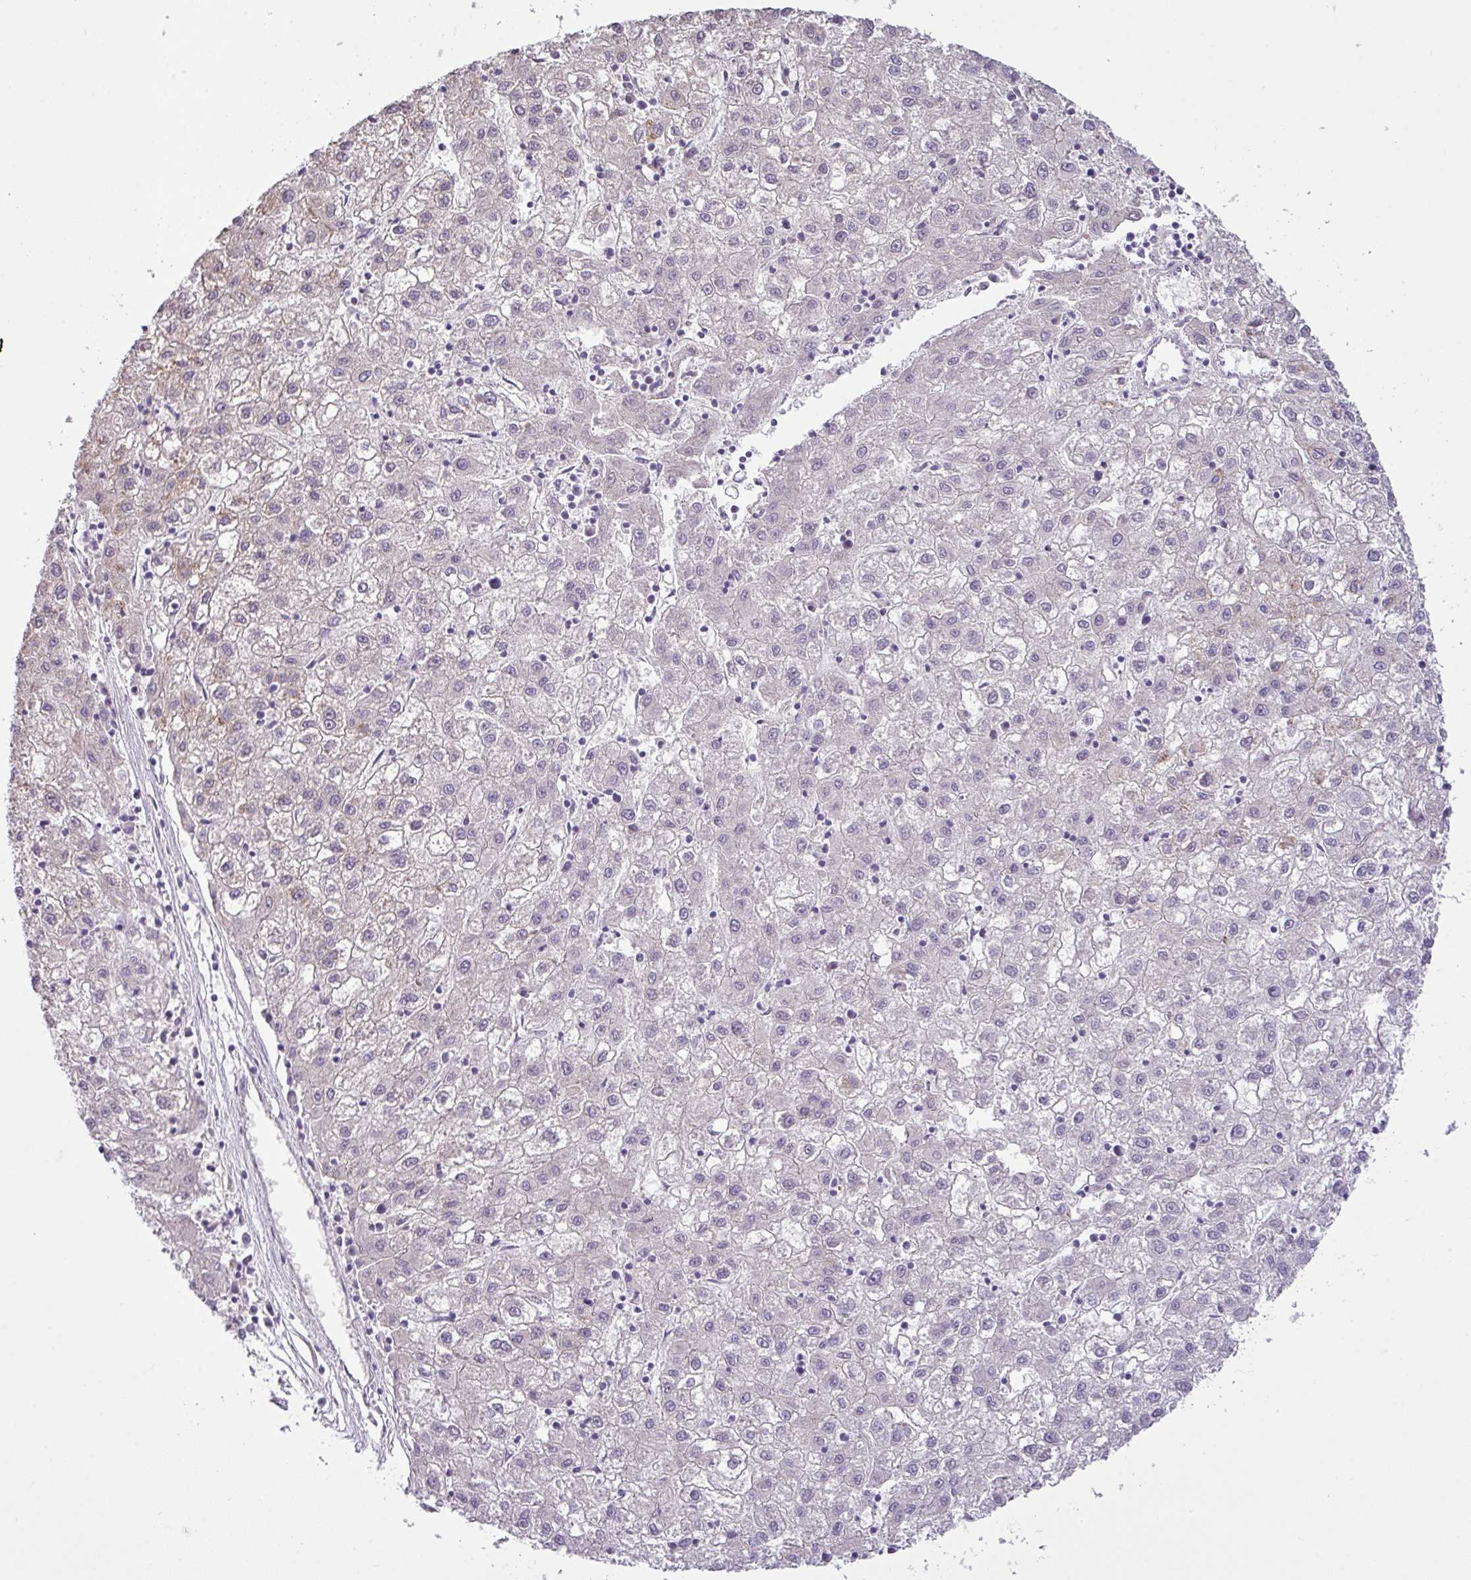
{"staining": {"intensity": "negative", "quantity": "none", "location": "none"}, "tissue": "liver cancer", "cell_type": "Tumor cells", "image_type": "cancer", "snomed": [{"axis": "morphology", "description": "Carcinoma, Hepatocellular, NOS"}, {"axis": "topography", "description": "Liver"}], "caption": "Micrograph shows no significant protein staining in tumor cells of liver hepatocellular carcinoma. The staining was performed using DAB to visualize the protein expression in brown, while the nuclei were stained in blue with hematoxylin (Magnification: 20x).", "gene": "PIK3R5", "patient": {"sex": "male", "age": 72}}